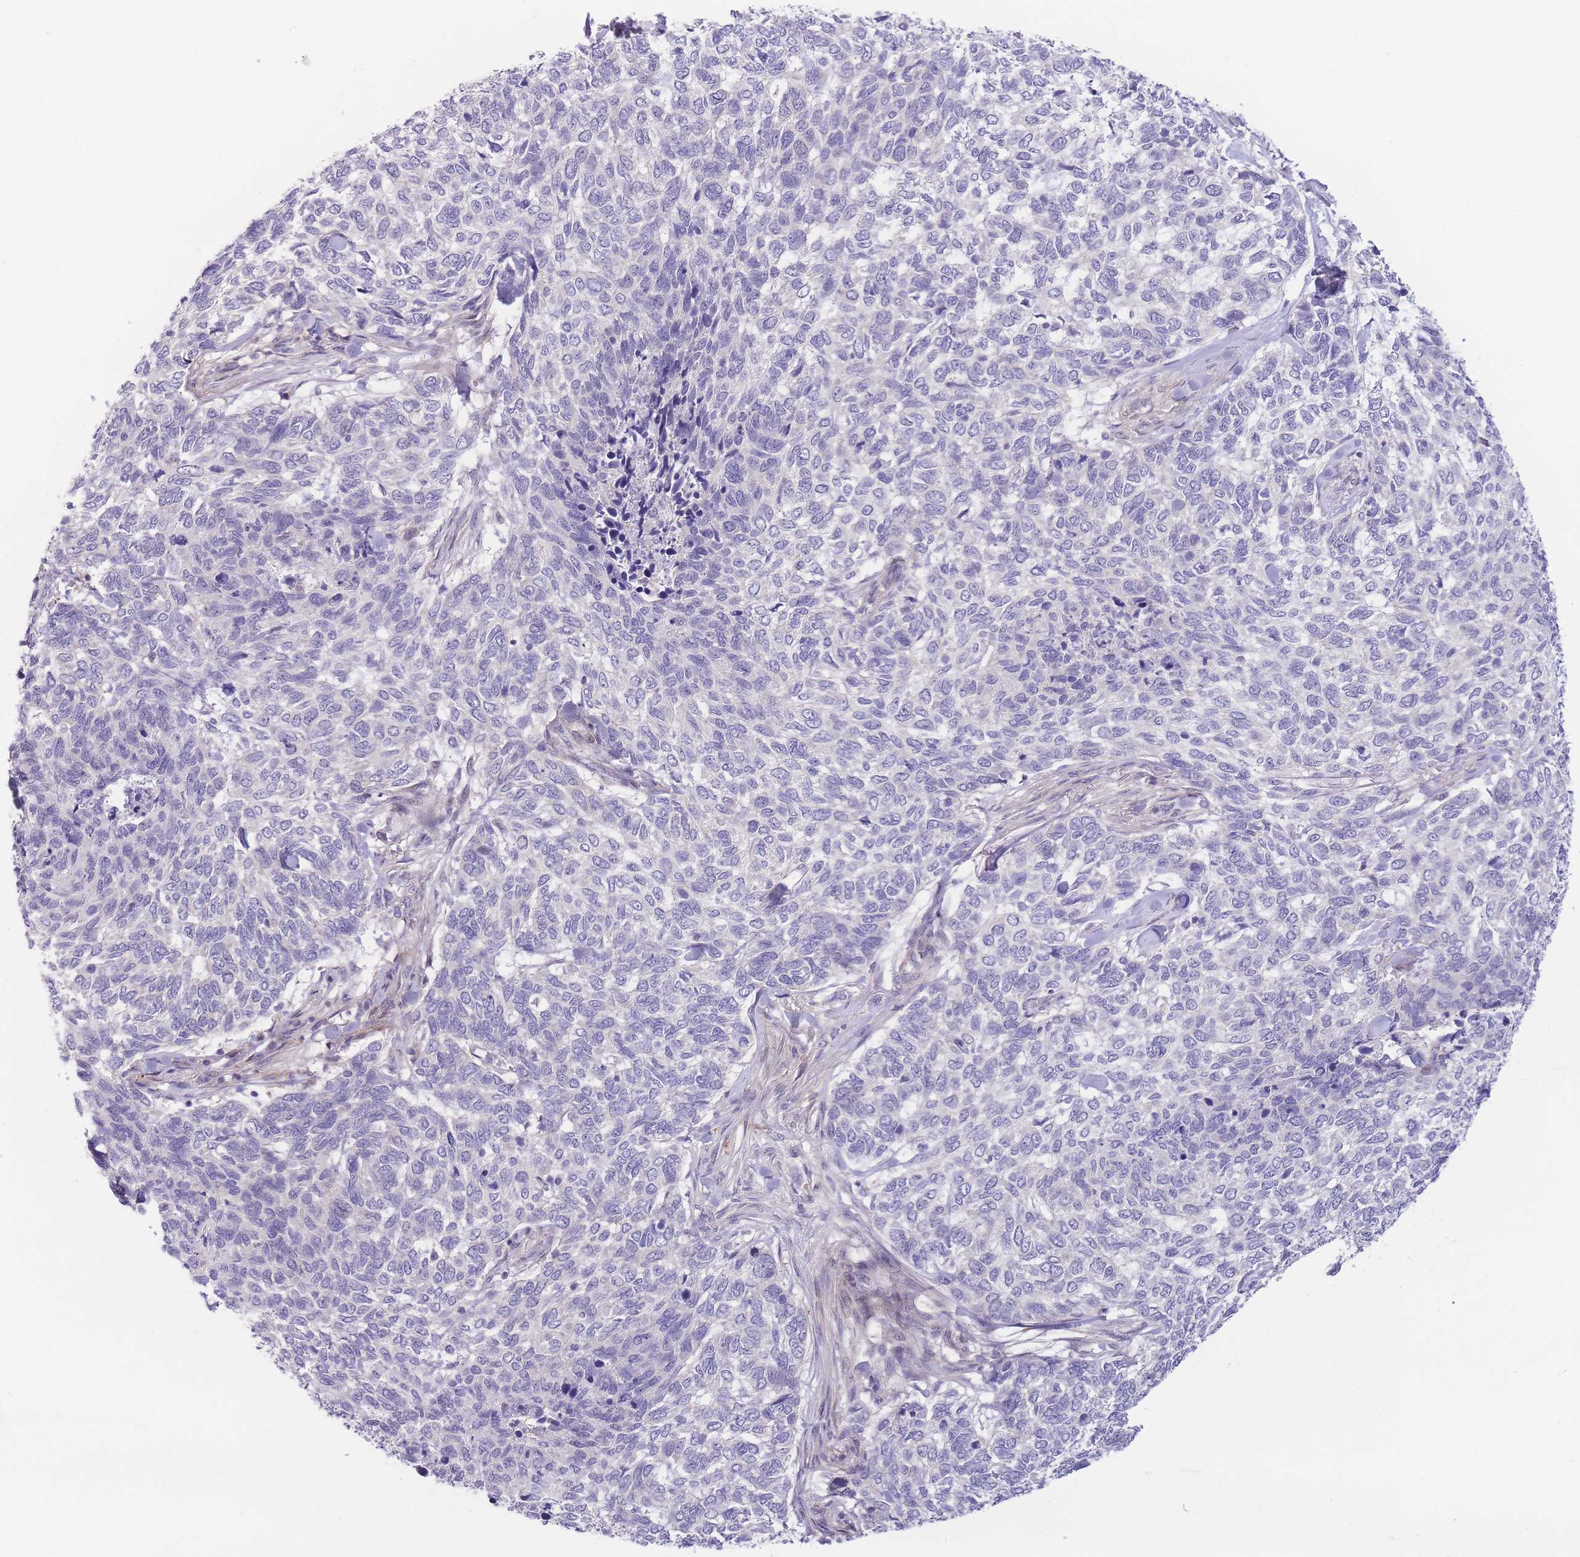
{"staining": {"intensity": "negative", "quantity": "none", "location": "none"}, "tissue": "skin cancer", "cell_type": "Tumor cells", "image_type": "cancer", "snomed": [{"axis": "morphology", "description": "Basal cell carcinoma"}, {"axis": "topography", "description": "Skin"}], "caption": "The histopathology image displays no significant positivity in tumor cells of basal cell carcinoma (skin). (Brightfield microscopy of DAB IHC at high magnification).", "gene": "C9orf152", "patient": {"sex": "female", "age": 65}}